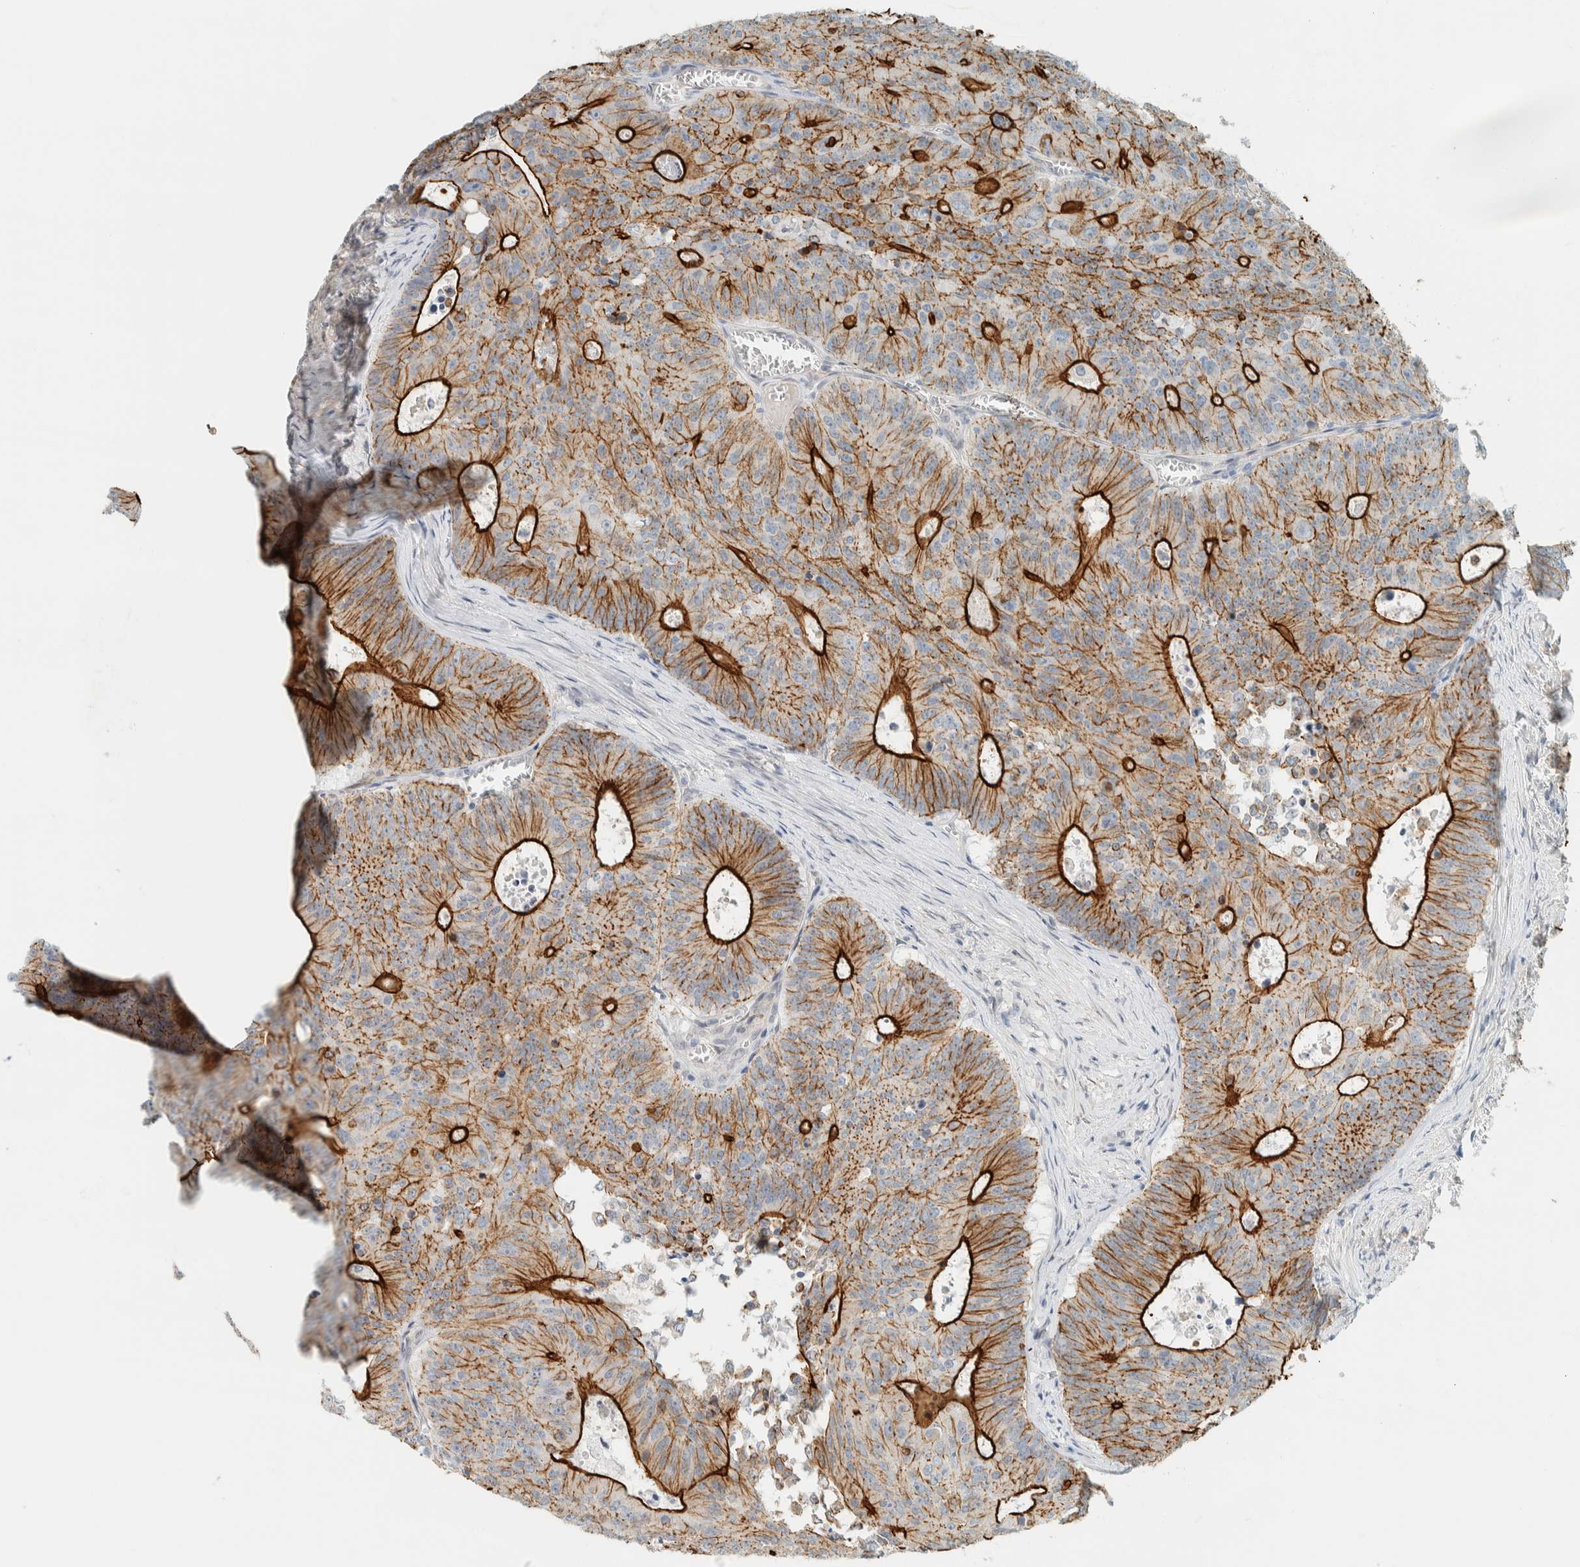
{"staining": {"intensity": "strong", "quantity": "25%-75%", "location": "cytoplasmic/membranous"}, "tissue": "colorectal cancer", "cell_type": "Tumor cells", "image_type": "cancer", "snomed": [{"axis": "morphology", "description": "Adenocarcinoma, NOS"}, {"axis": "topography", "description": "Colon"}], "caption": "High-power microscopy captured an IHC image of colorectal cancer (adenocarcinoma), revealing strong cytoplasmic/membranous expression in about 25%-75% of tumor cells. (Brightfield microscopy of DAB IHC at high magnification).", "gene": "C1QTNF12", "patient": {"sex": "male", "age": 87}}